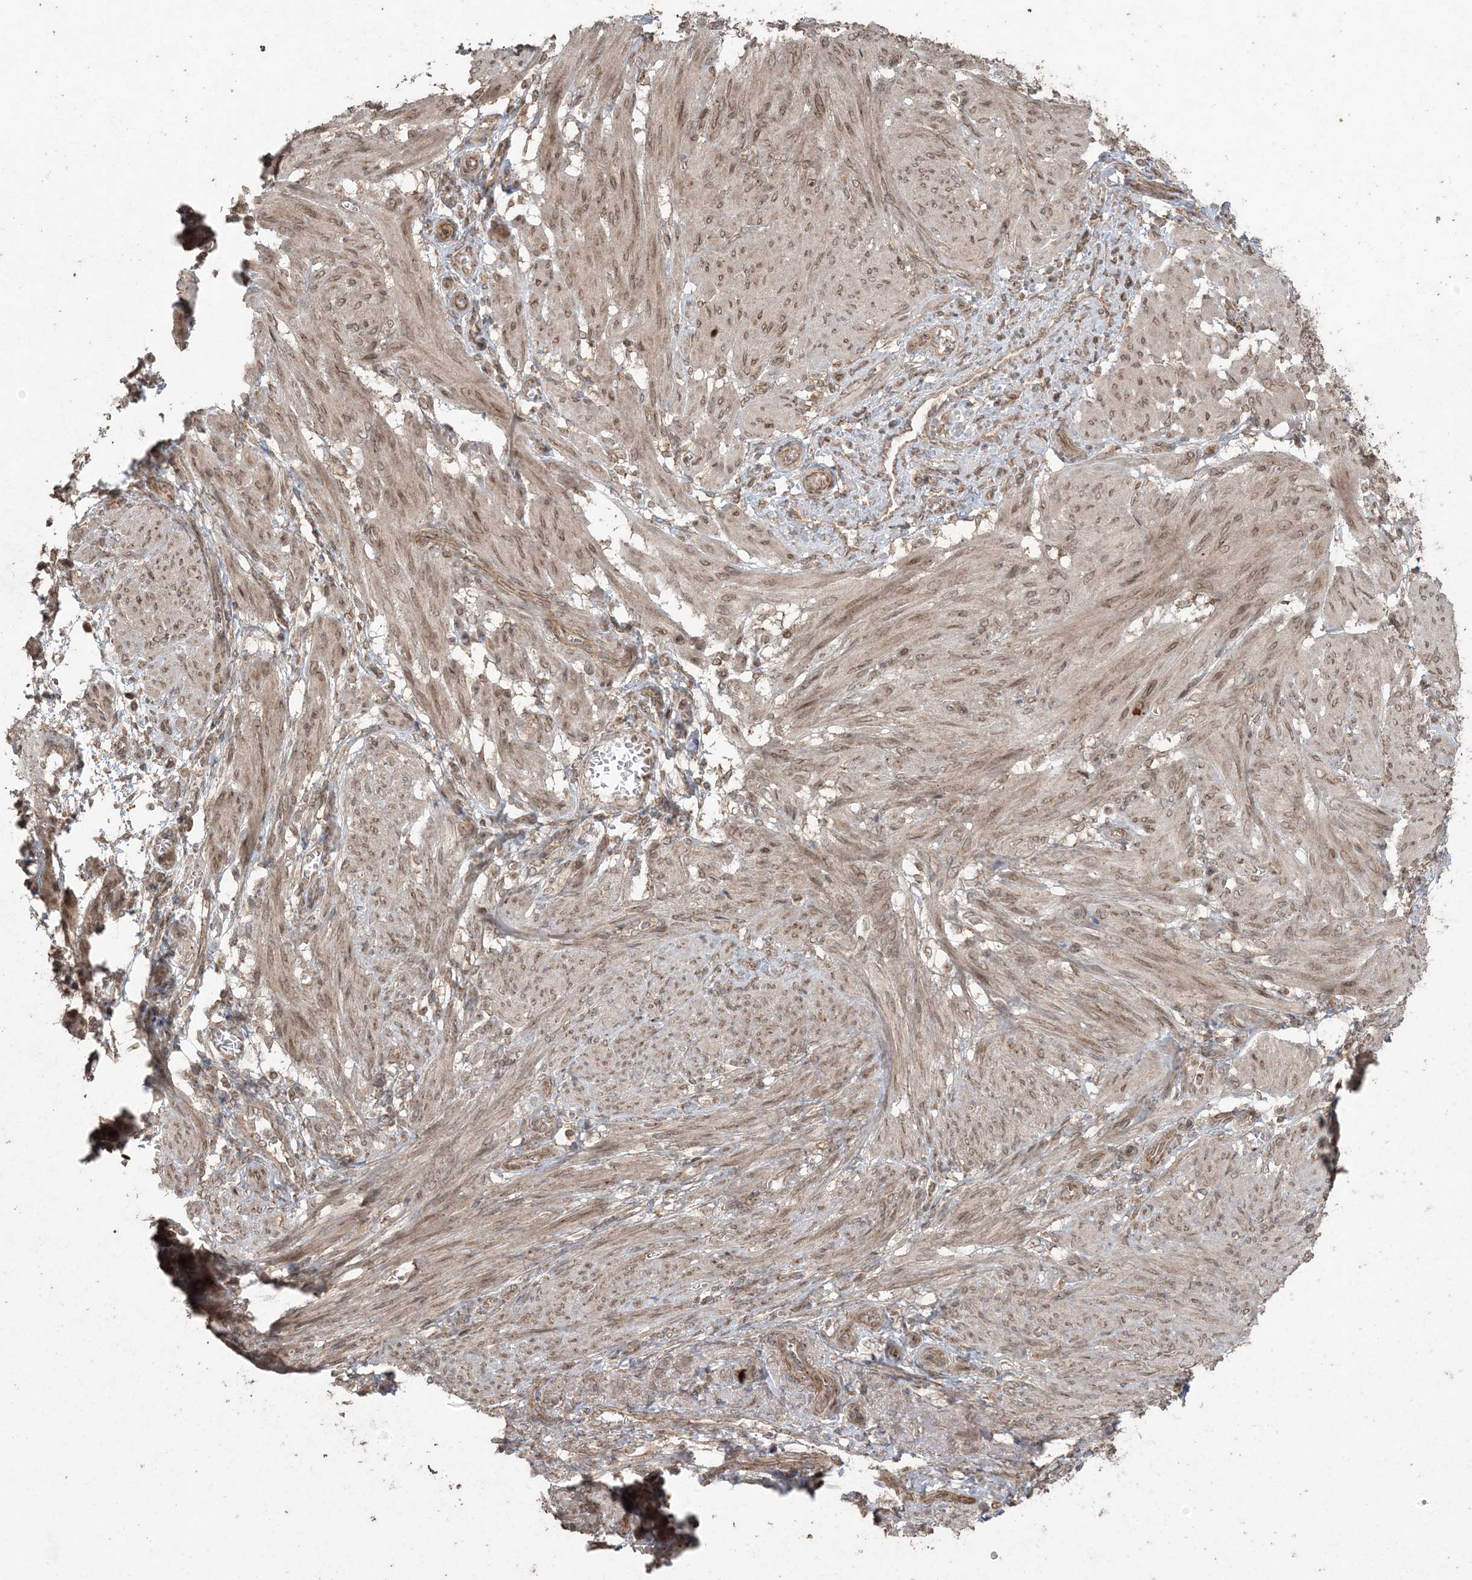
{"staining": {"intensity": "moderate", "quantity": ">75%", "location": "cytoplasmic/membranous,nuclear"}, "tissue": "smooth muscle", "cell_type": "Smooth muscle cells", "image_type": "normal", "snomed": [{"axis": "morphology", "description": "Normal tissue, NOS"}, {"axis": "topography", "description": "Smooth muscle"}], "caption": "IHC of benign human smooth muscle exhibits medium levels of moderate cytoplasmic/membranous,nuclear expression in about >75% of smooth muscle cells.", "gene": "DDX19B", "patient": {"sex": "female", "age": 39}}